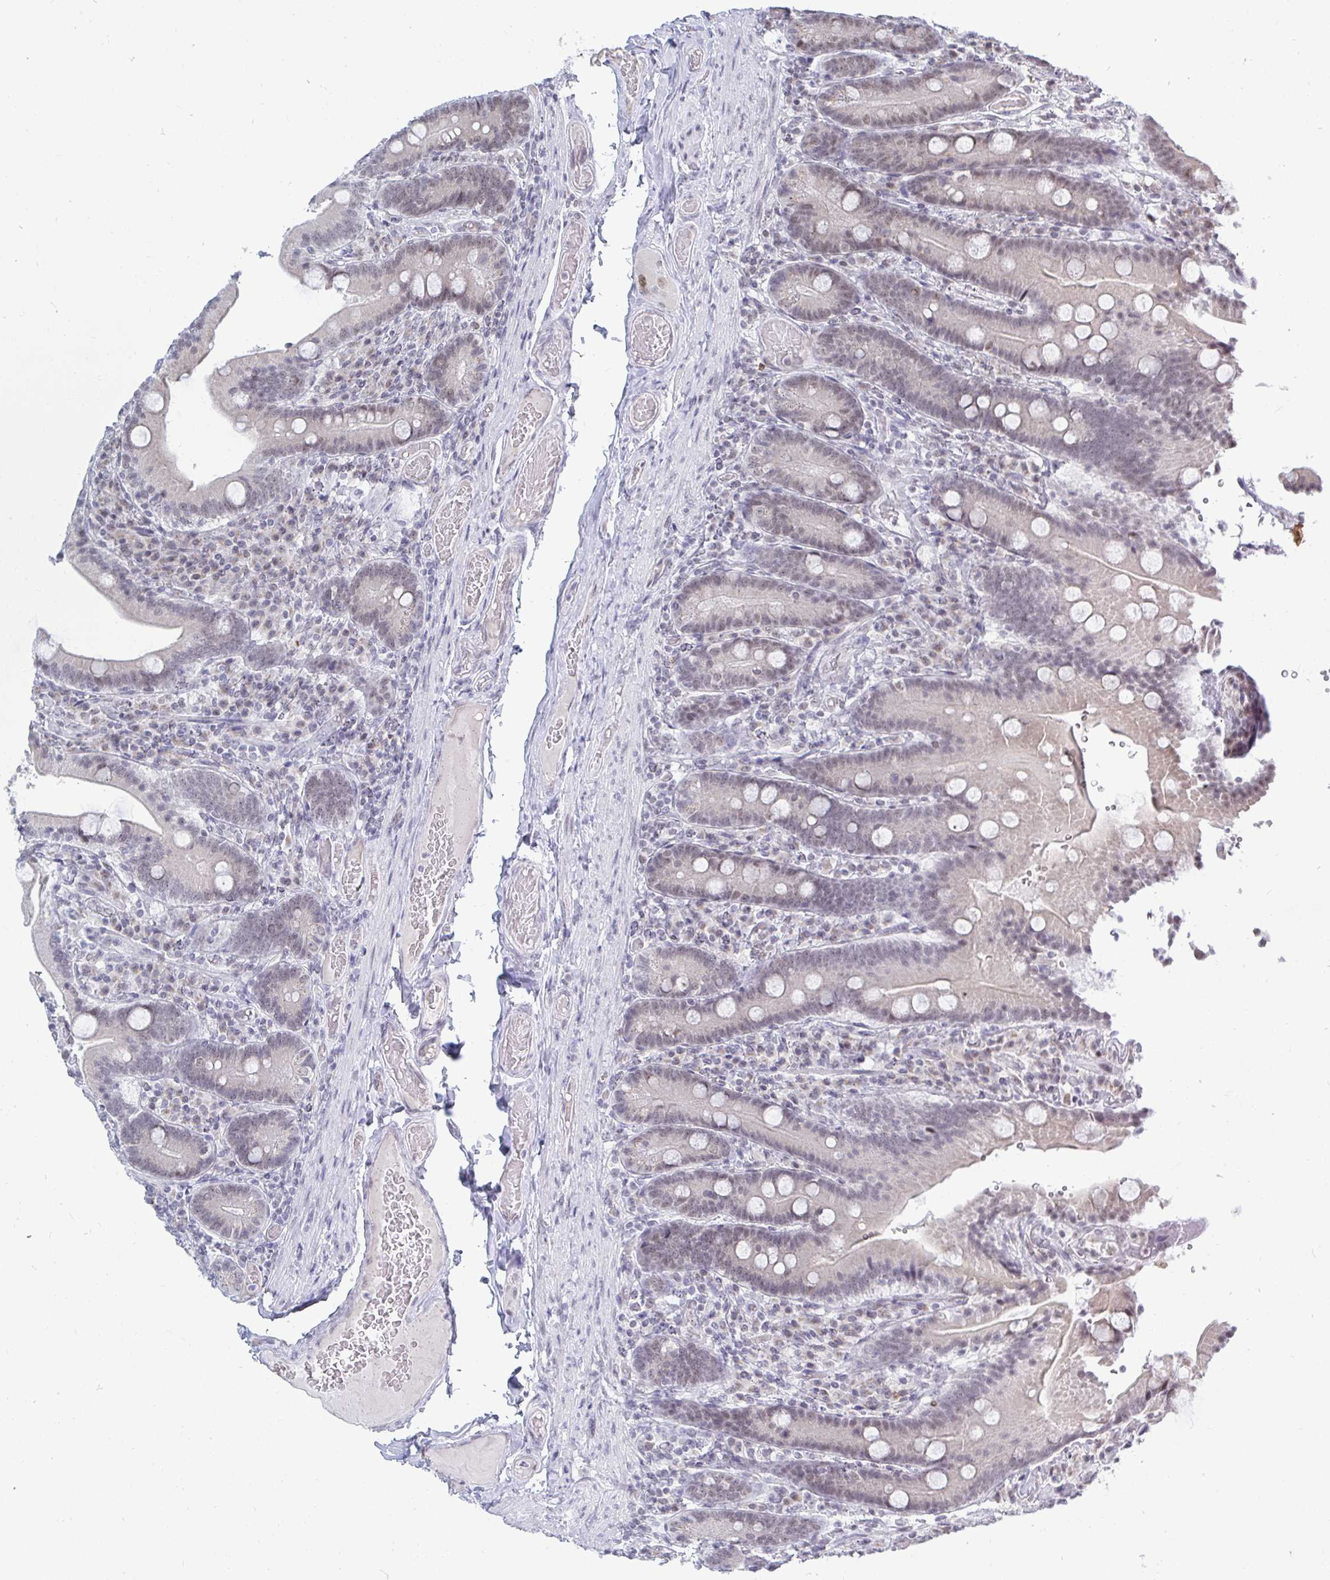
{"staining": {"intensity": "negative", "quantity": "none", "location": "none"}, "tissue": "duodenum", "cell_type": "Glandular cells", "image_type": "normal", "snomed": [{"axis": "morphology", "description": "Normal tissue, NOS"}, {"axis": "topography", "description": "Duodenum"}], "caption": "There is no significant staining in glandular cells of duodenum. (DAB (3,3'-diaminobenzidine) IHC visualized using brightfield microscopy, high magnification).", "gene": "TRIP12", "patient": {"sex": "female", "age": 62}}